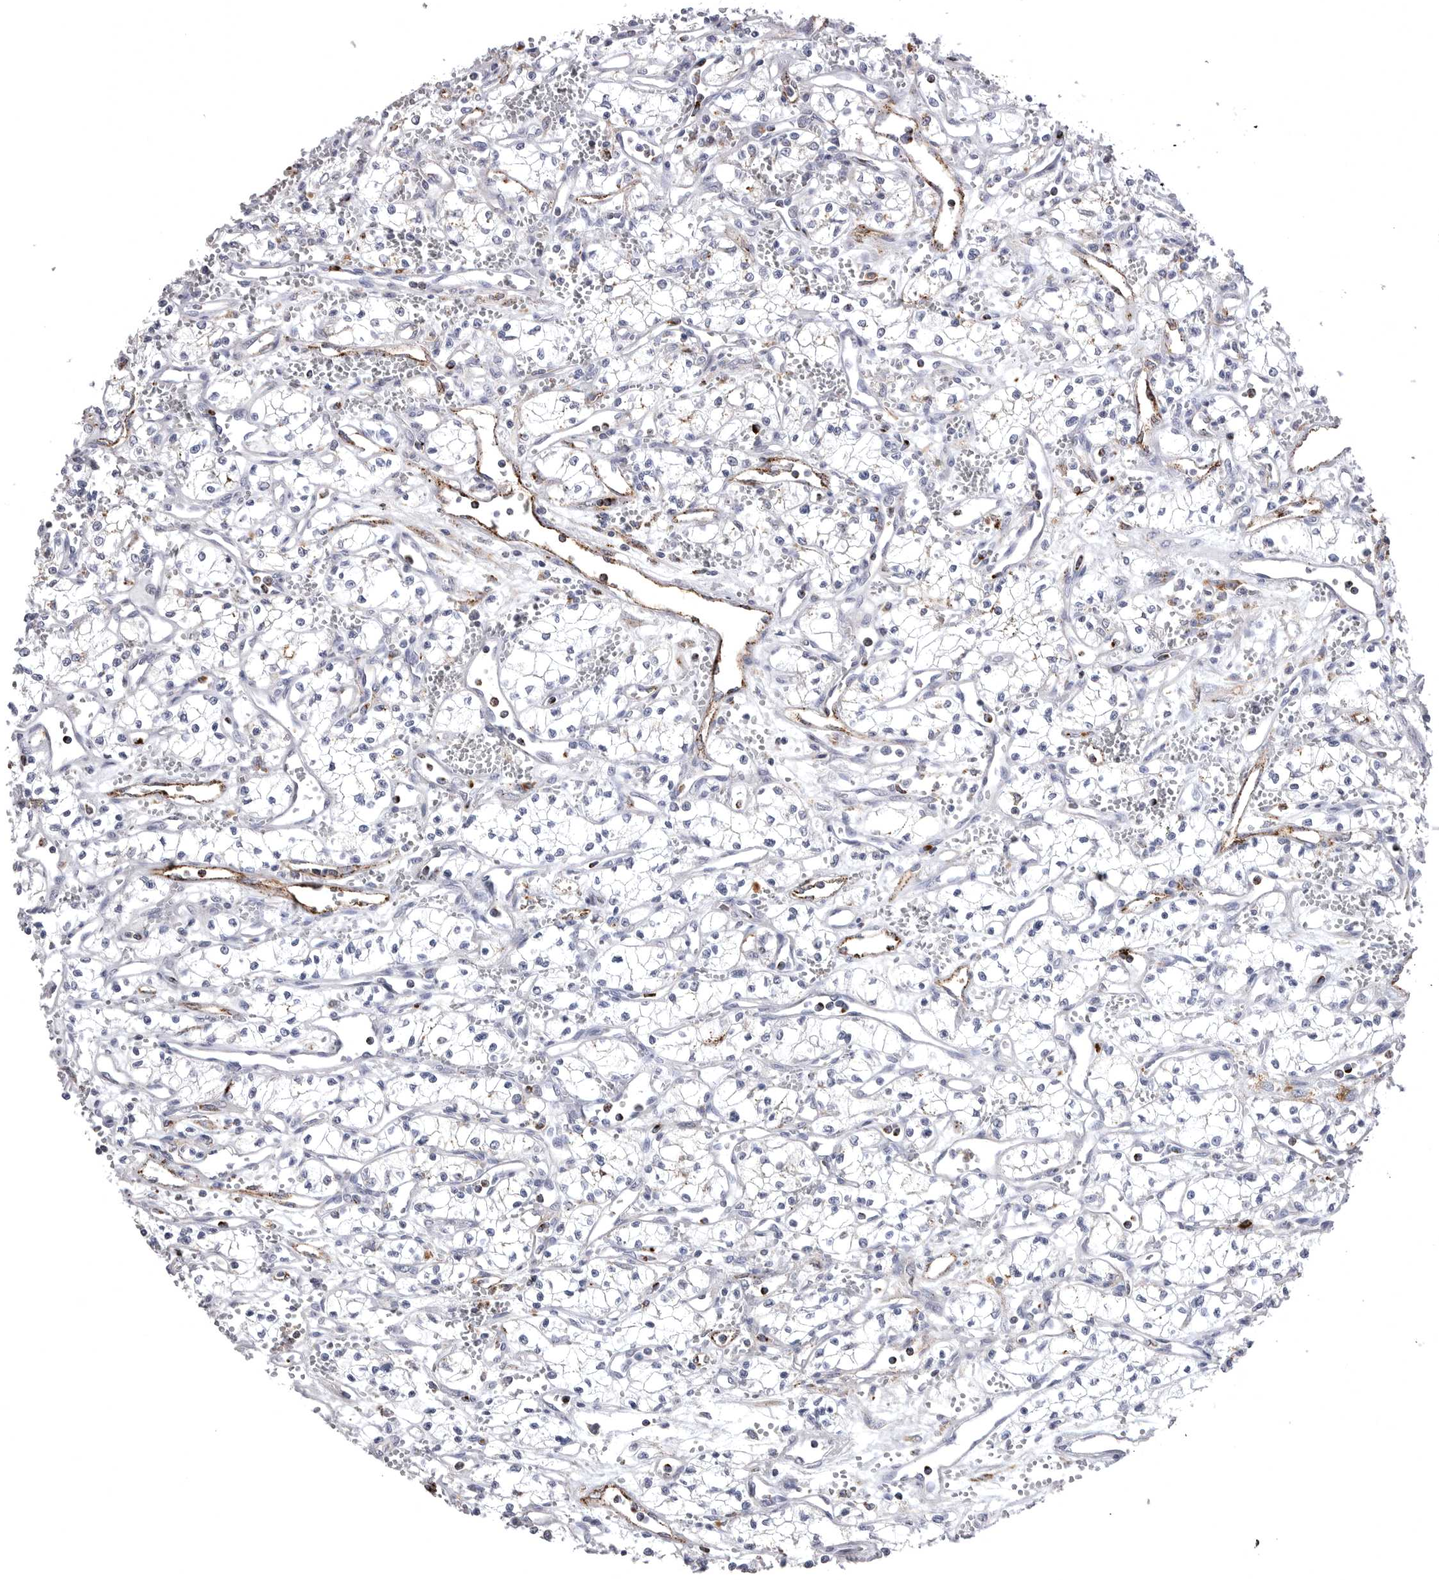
{"staining": {"intensity": "negative", "quantity": "none", "location": "none"}, "tissue": "renal cancer", "cell_type": "Tumor cells", "image_type": "cancer", "snomed": [{"axis": "morphology", "description": "Adenocarcinoma, NOS"}, {"axis": "topography", "description": "Kidney"}], "caption": "Protein analysis of renal adenocarcinoma reveals no significant expression in tumor cells.", "gene": "PSPN", "patient": {"sex": "male", "age": 59}}